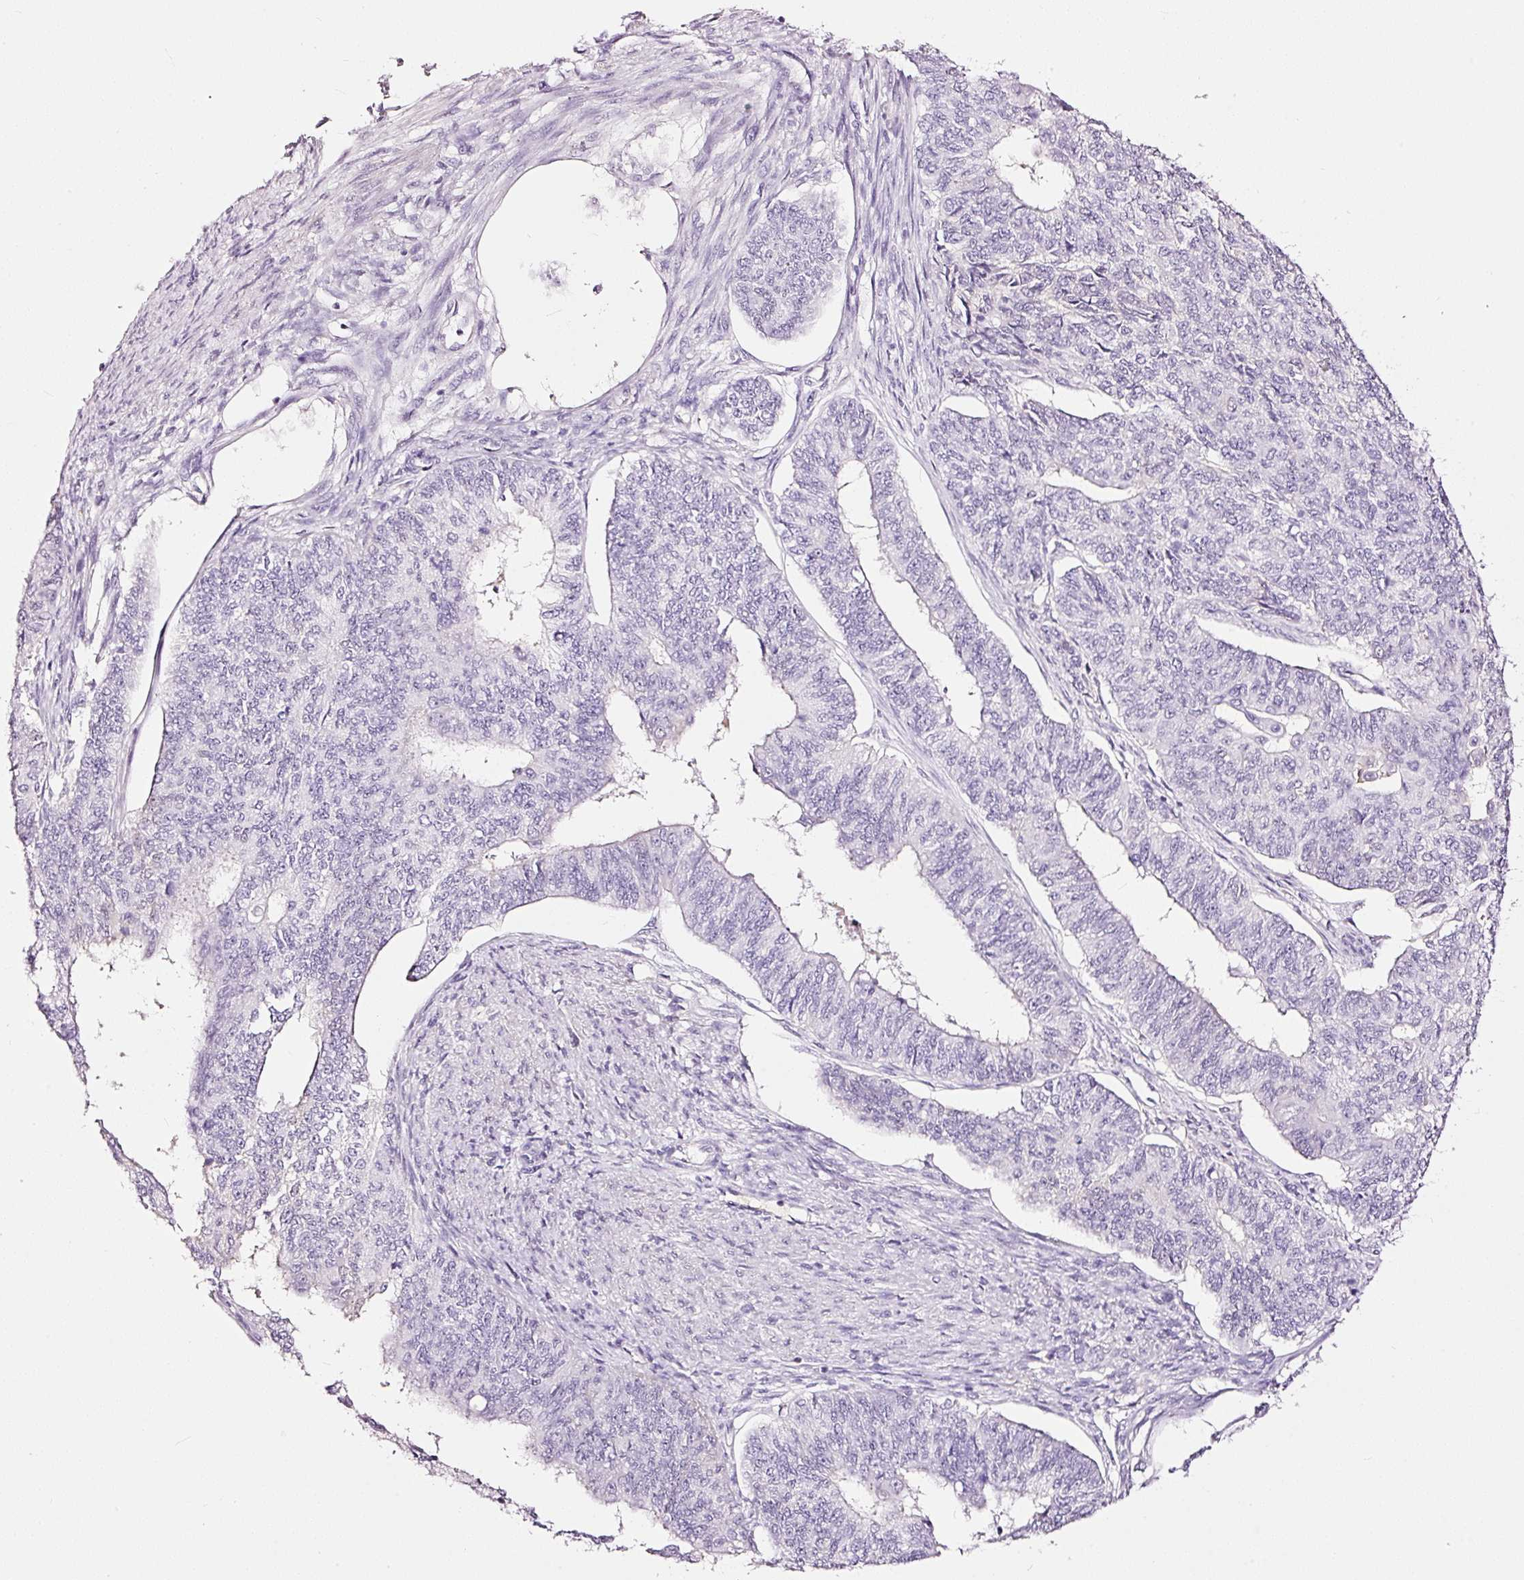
{"staining": {"intensity": "negative", "quantity": "none", "location": "none"}, "tissue": "endometrial cancer", "cell_type": "Tumor cells", "image_type": "cancer", "snomed": [{"axis": "morphology", "description": "Adenocarcinoma, NOS"}, {"axis": "topography", "description": "Endometrium"}], "caption": "A micrograph of adenocarcinoma (endometrial) stained for a protein exhibits no brown staining in tumor cells. (IHC, brightfield microscopy, high magnification).", "gene": "LAMP3", "patient": {"sex": "female", "age": 32}}